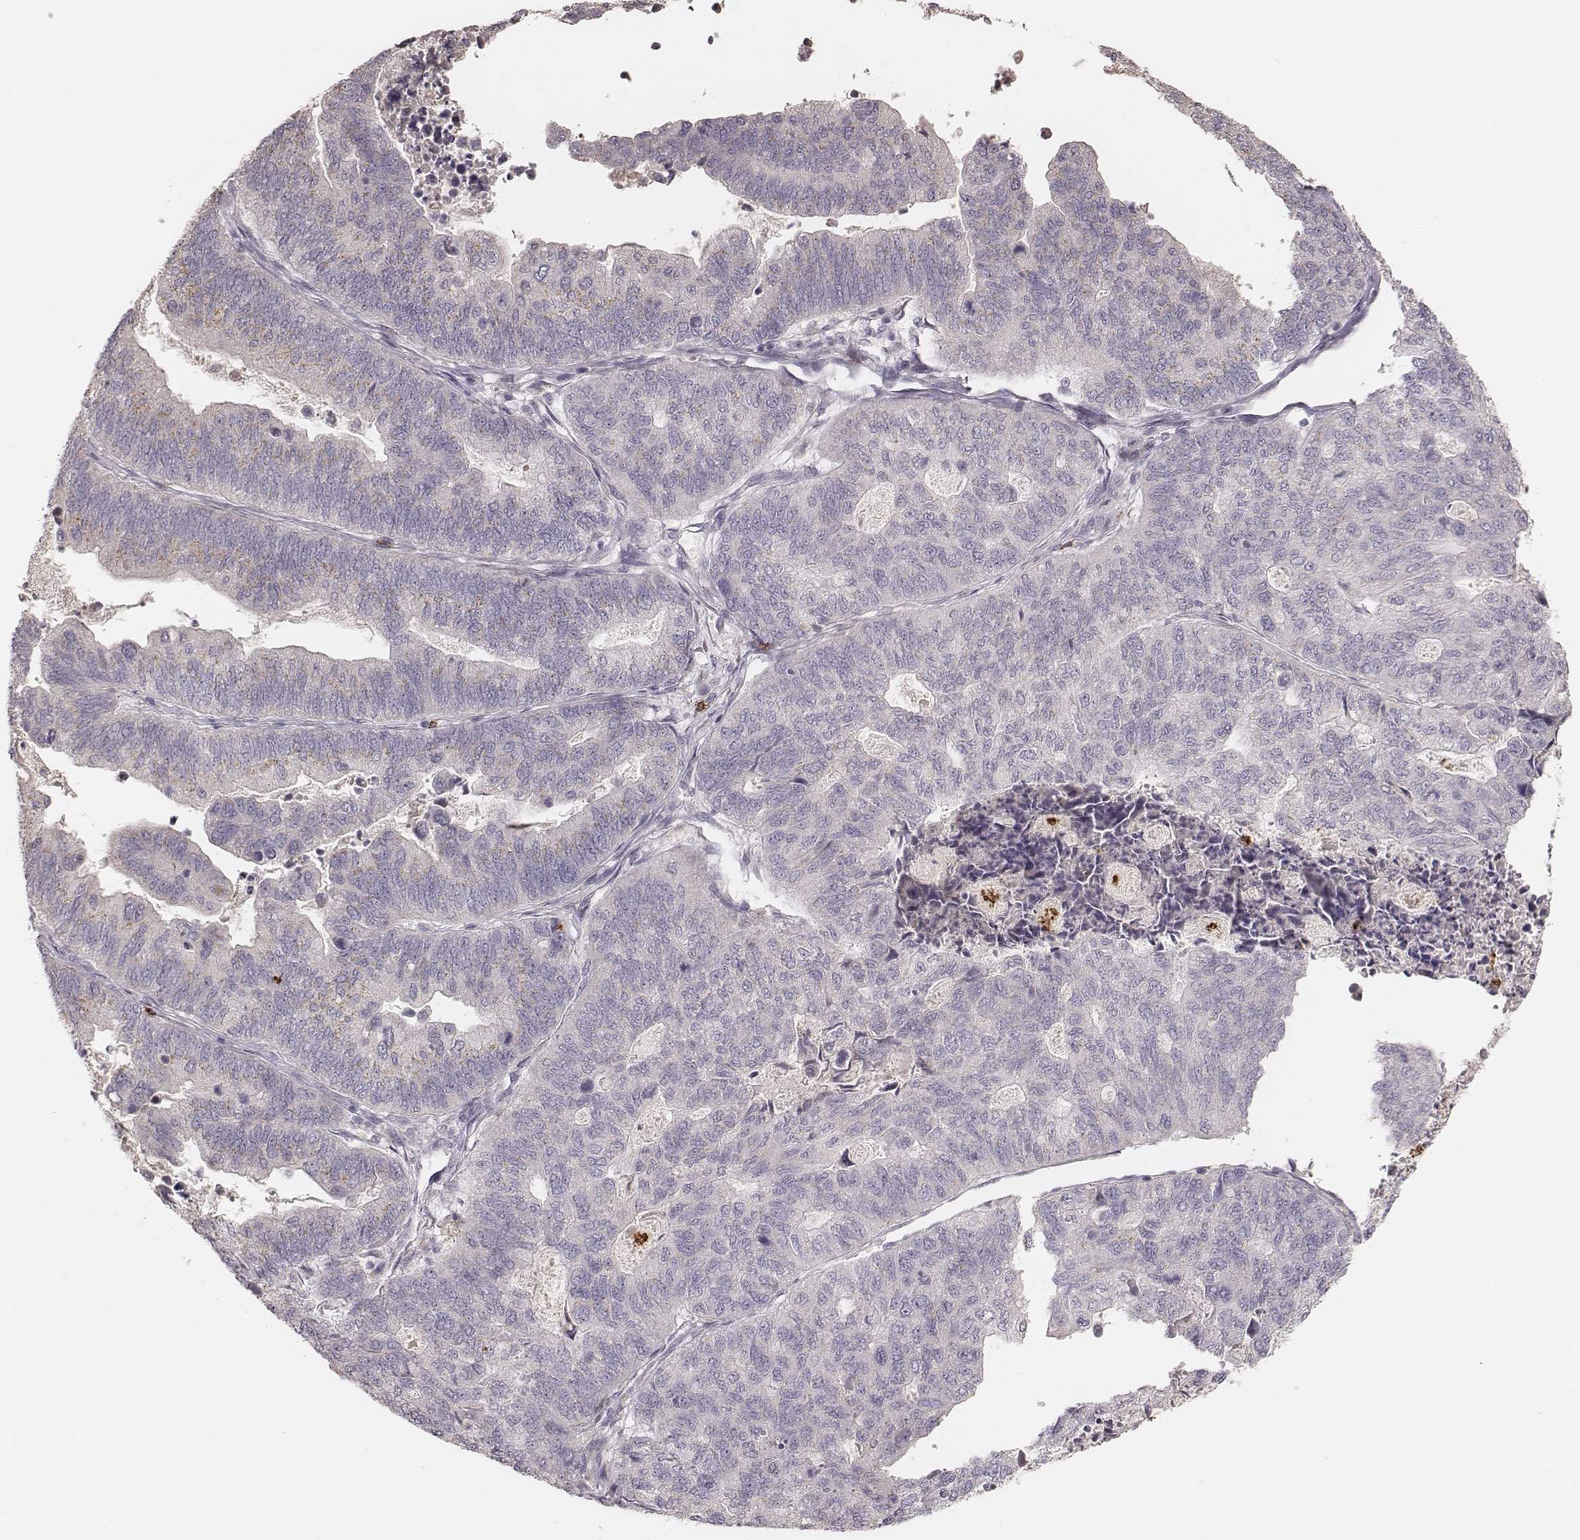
{"staining": {"intensity": "negative", "quantity": "none", "location": "none"}, "tissue": "stomach cancer", "cell_type": "Tumor cells", "image_type": "cancer", "snomed": [{"axis": "morphology", "description": "Adenocarcinoma, NOS"}, {"axis": "topography", "description": "Stomach, upper"}], "caption": "Tumor cells are negative for brown protein staining in stomach adenocarcinoma. Brightfield microscopy of immunohistochemistry stained with DAB (3,3'-diaminobenzidine) (brown) and hematoxylin (blue), captured at high magnification.", "gene": "ABCA7", "patient": {"sex": "female", "age": 67}}